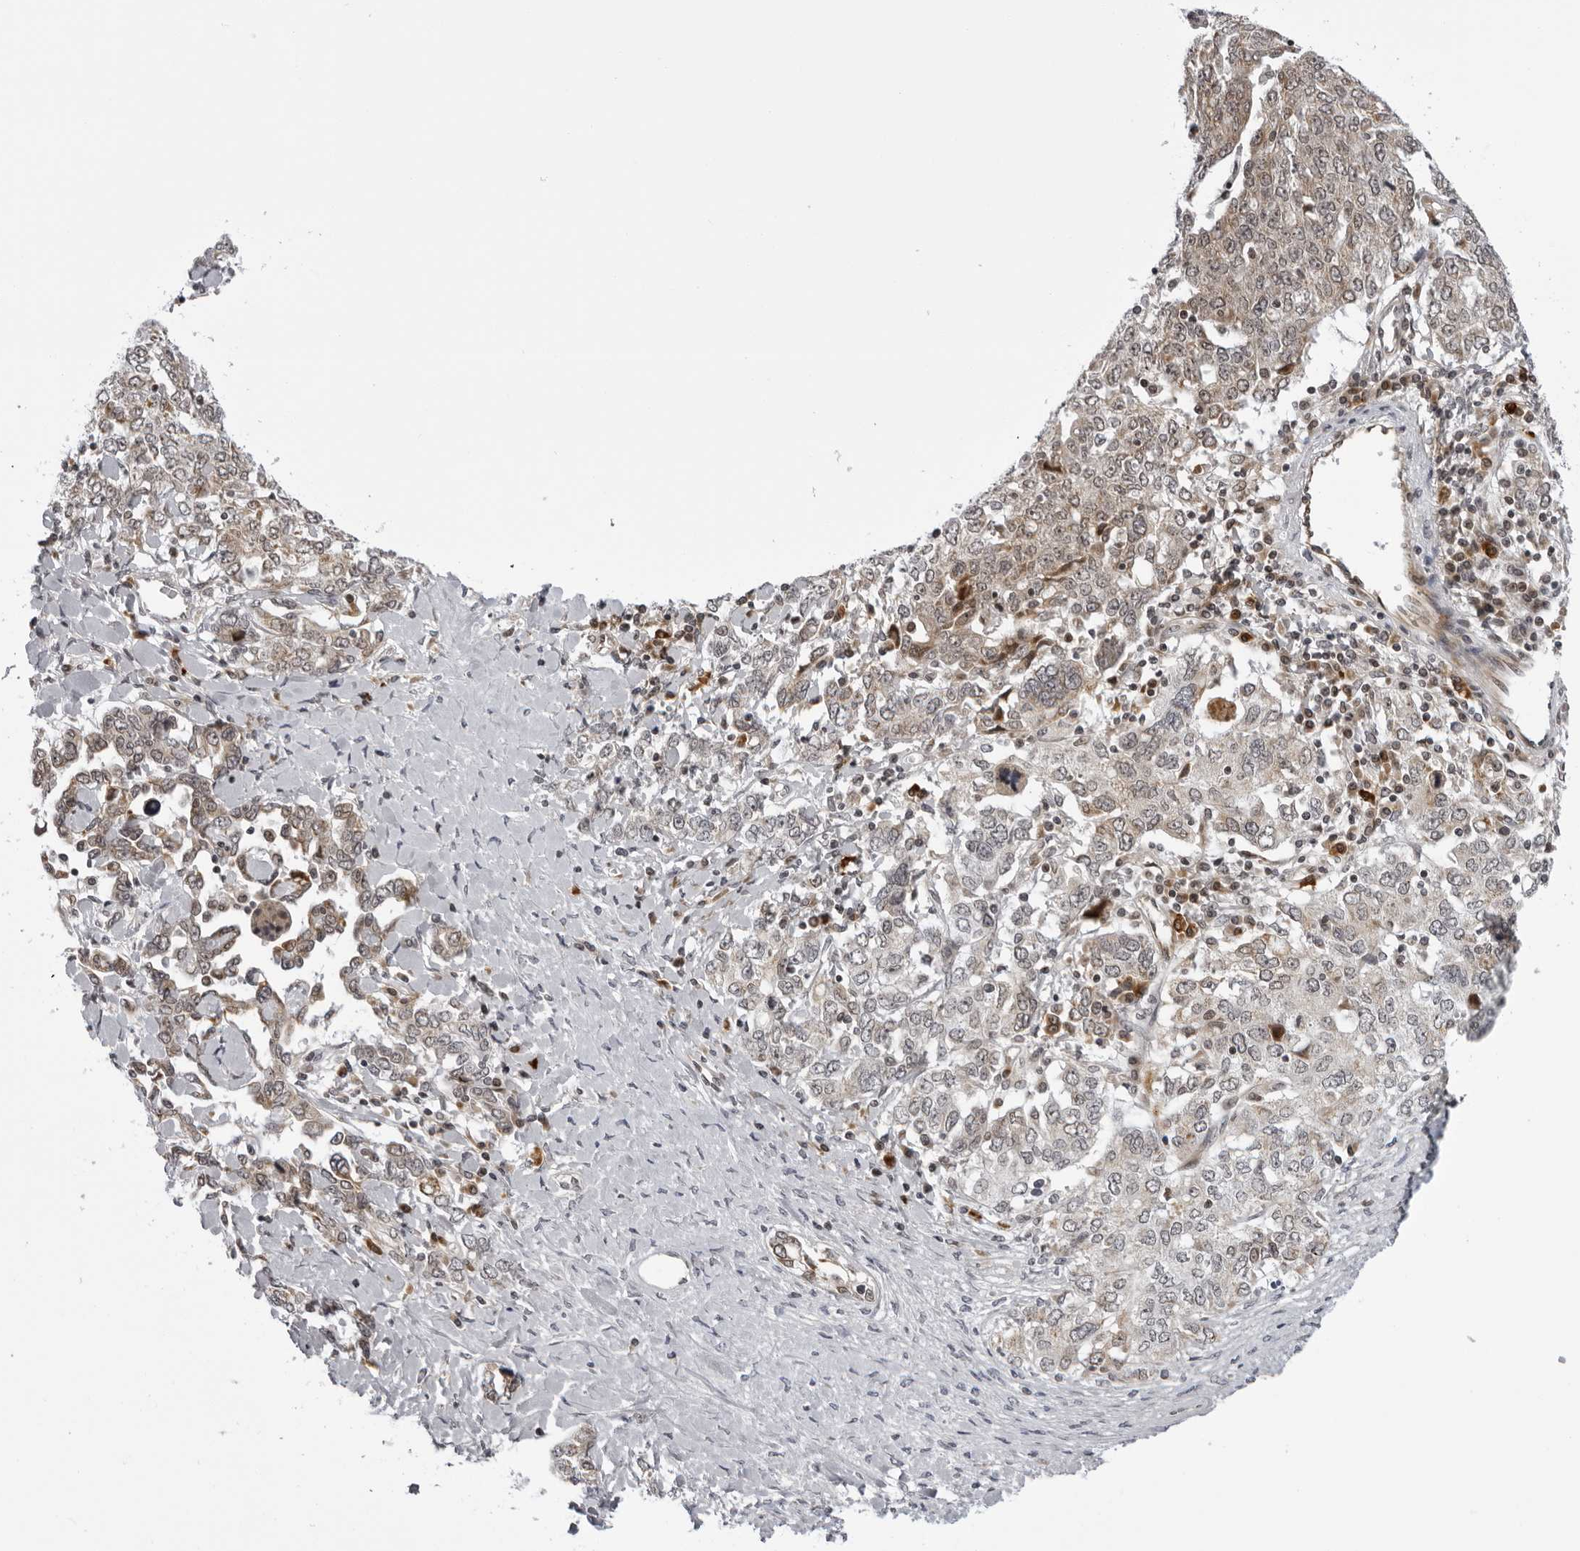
{"staining": {"intensity": "weak", "quantity": ">75%", "location": "cytoplasmic/membranous"}, "tissue": "ovarian cancer", "cell_type": "Tumor cells", "image_type": "cancer", "snomed": [{"axis": "morphology", "description": "Carcinoma, endometroid"}, {"axis": "topography", "description": "Ovary"}], "caption": "Protein expression analysis of ovarian cancer (endometroid carcinoma) shows weak cytoplasmic/membranous positivity in about >75% of tumor cells.", "gene": "GCSAML", "patient": {"sex": "female", "age": 62}}